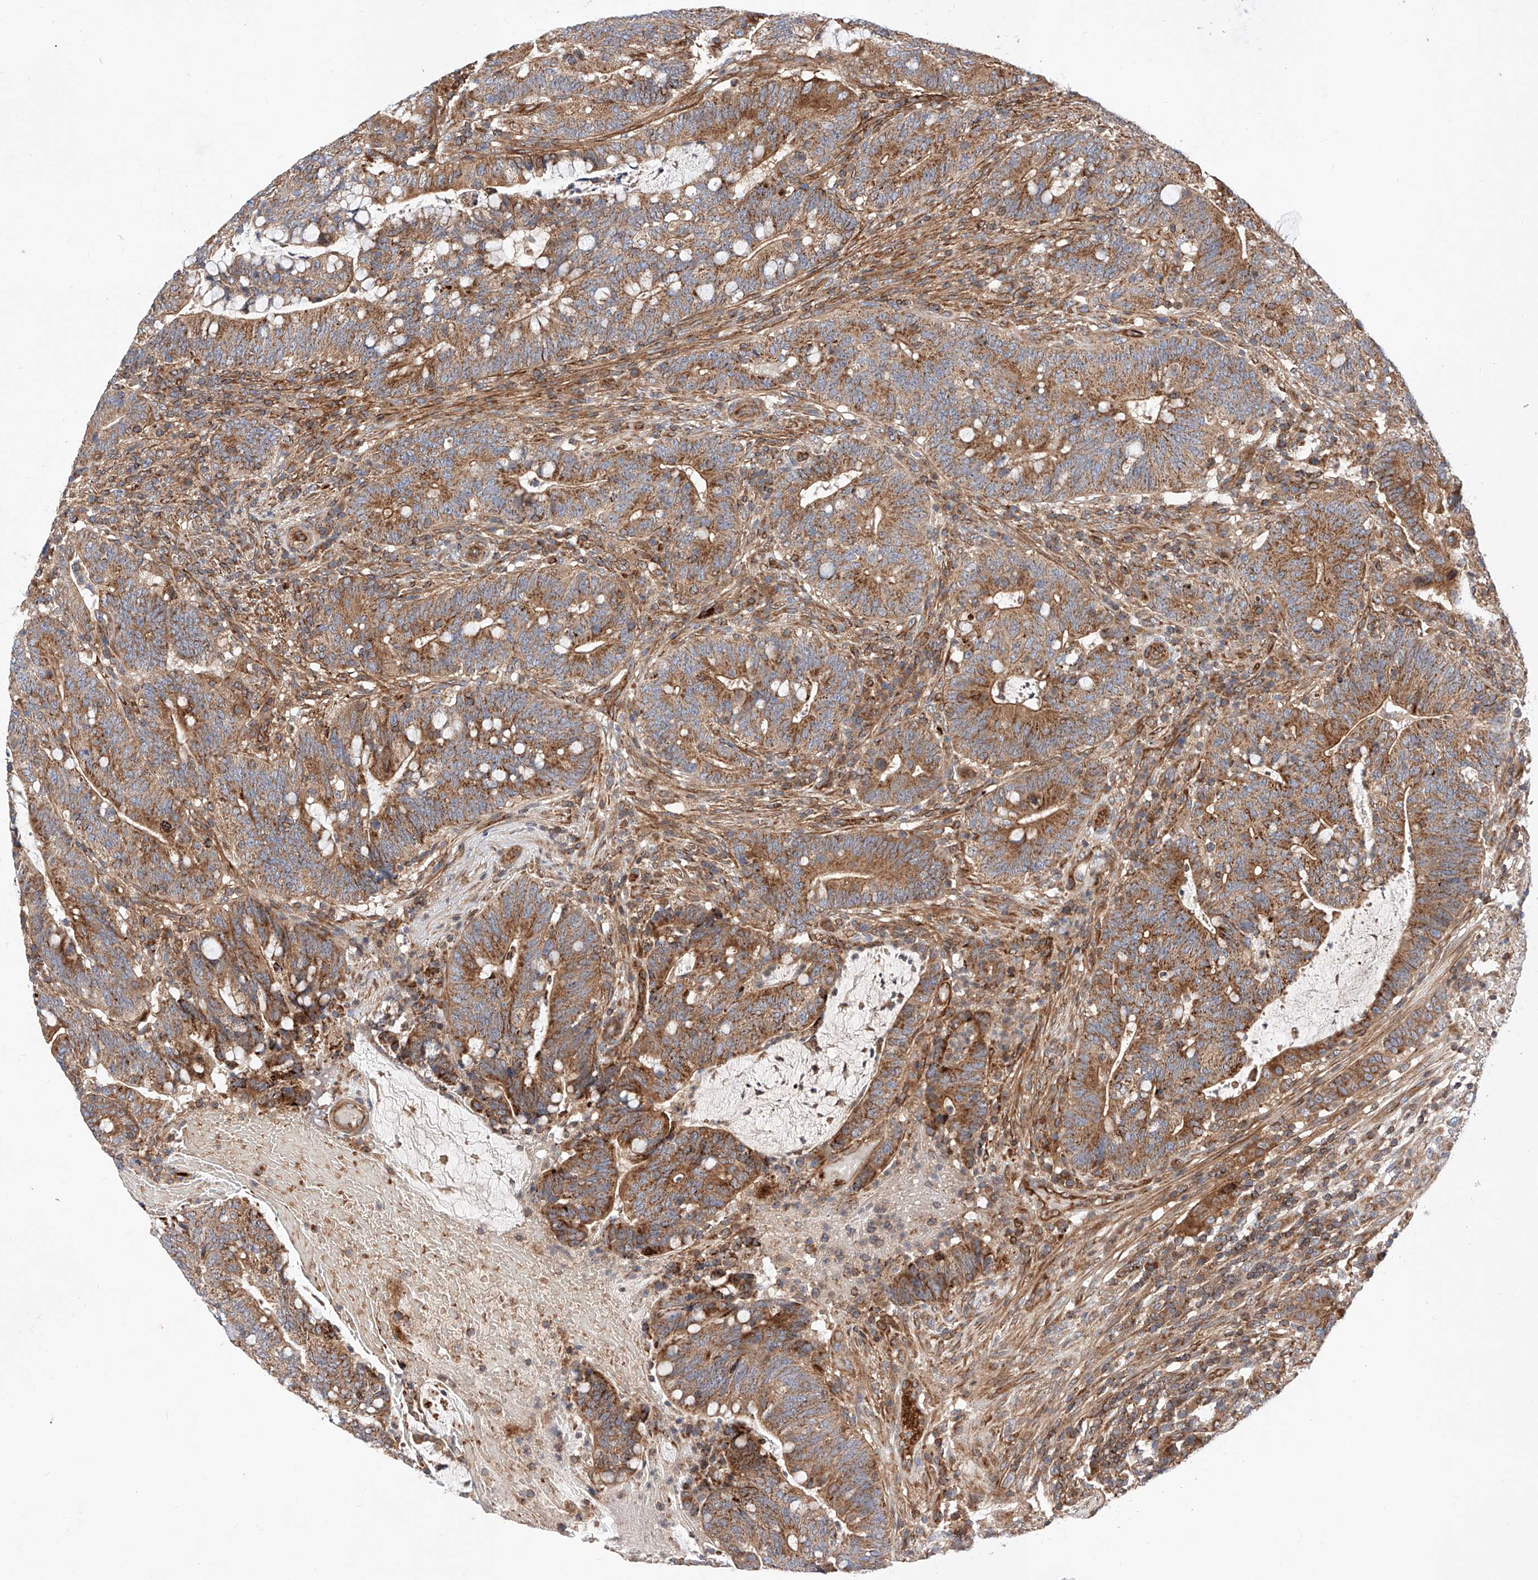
{"staining": {"intensity": "moderate", "quantity": ">75%", "location": "cytoplasmic/membranous"}, "tissue": "colorectal cancer", "cell_type": "Tumor cells", "image_type": "cancer", "snomed": [{"axis": "morphology", "description": "Adenocarcinoma, NOS"}, {"axis": "topography", "description": "Colon"}], "caption": "Immunohistochemistry (IHC) (DAB) staining of human colorectal cancer (adenocarcinoma) exhibits moderate cytoplasmic/membranous protein expression in about >75% of tumor cells. The staining was performed using DAB, with brown indicating positive protein expression. Nuclei are stained blue with hematoxylin.", "gene": "NR1D1", "patient": {"sex": "female", "age": 66}}